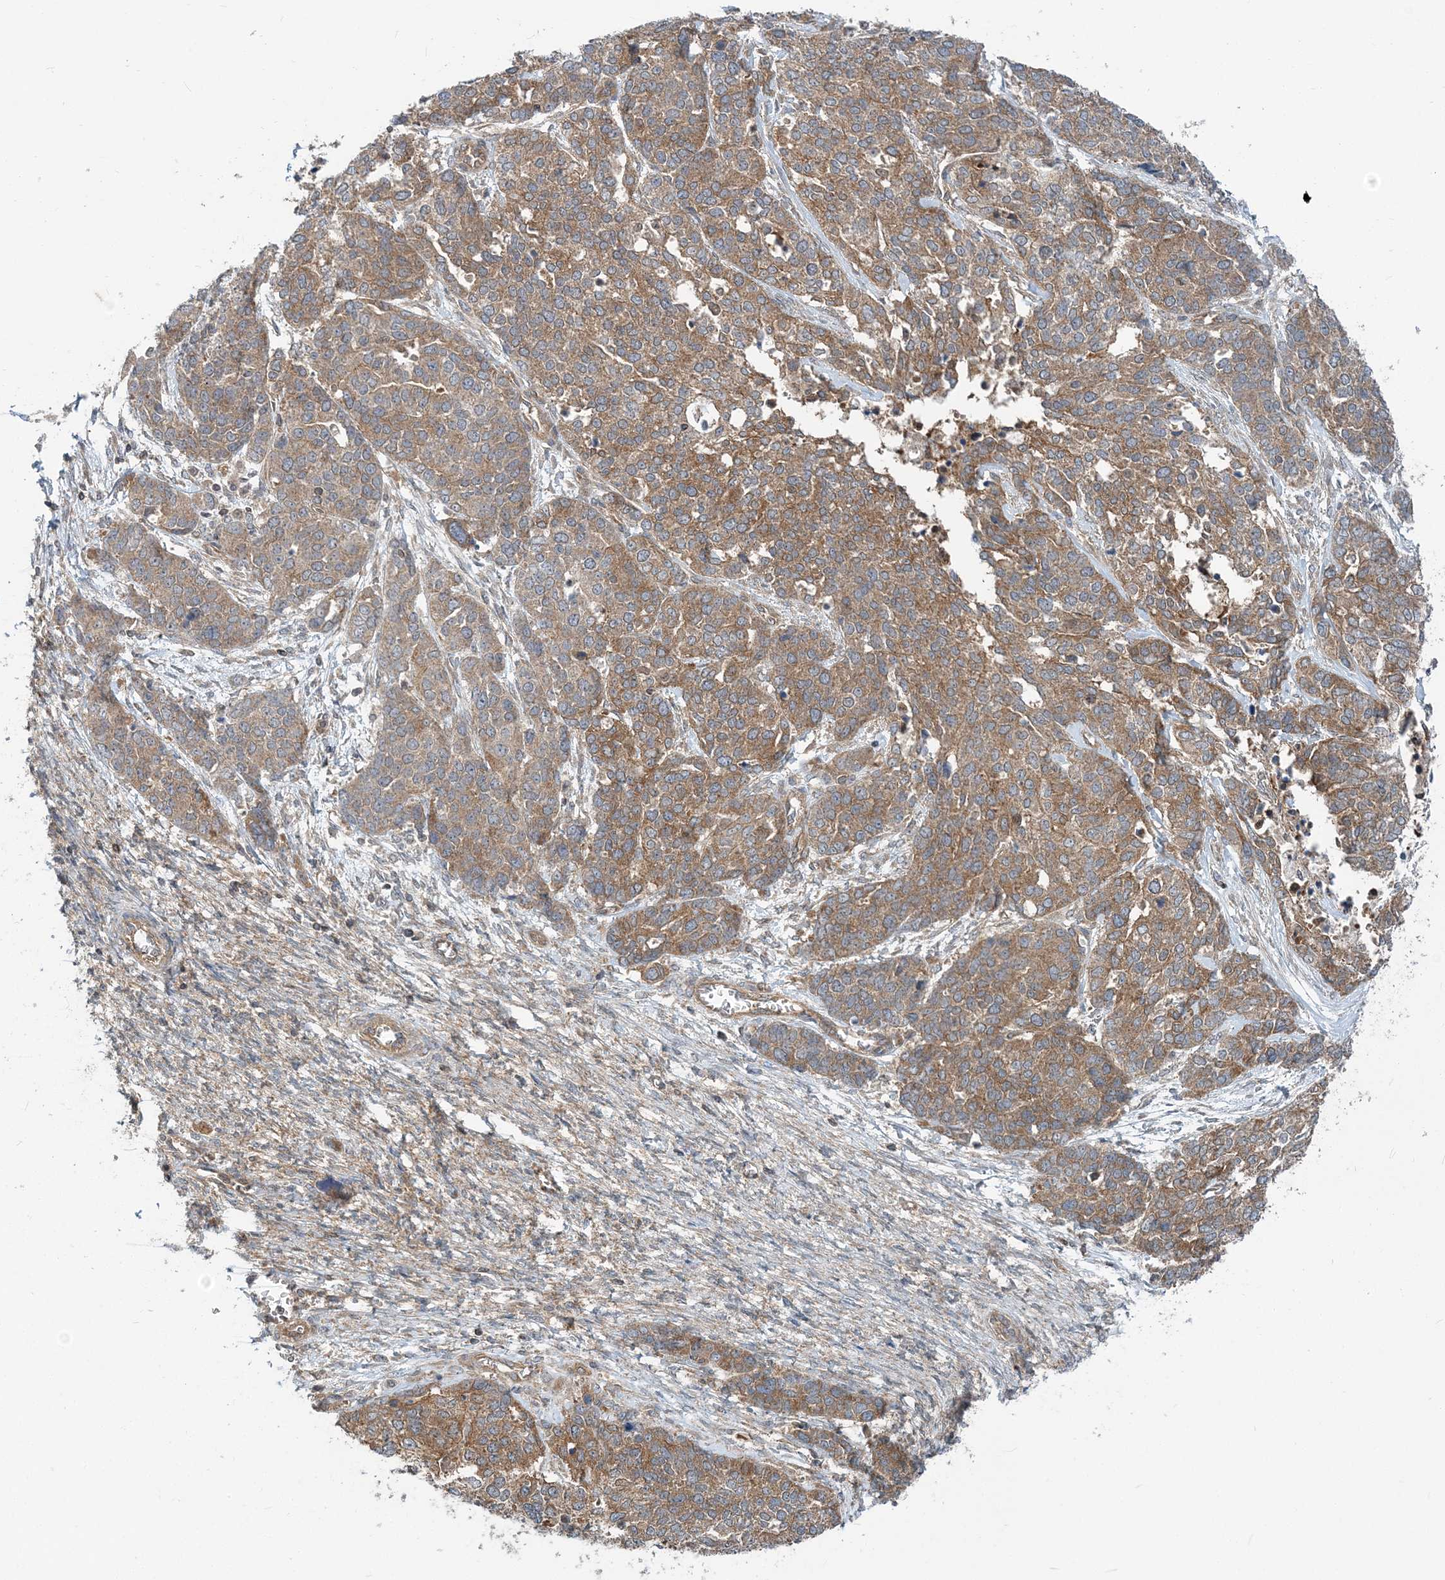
{"staining": {"intensity": "moderate", "quantity": ">75%", "location": "cytoplasmic/membranous"}, "tissue": "ovarian cancer", "cell_type": "Tumor cells", "image_type": "cancer", "snomed": [{"axis": "morphology", "description": "Cystadenocarcinoma, serous, NOS"}, {"axis": "topography", "description": "Ovary"}], "caption": "The image shows staining of serous cystadenocarcinoma (ovarian), revealing moderate cytoplasmic/membranous protein positivity (brown color) within tumor cells. The staining is performed using DAB (3,3'-diaminobenzidine) brown chromogen to label protein expression. The nuclei are counter-stained blue using hematoxylin.", "gene": "MOB4", "patient": {"sex": "female", "age": 44}}